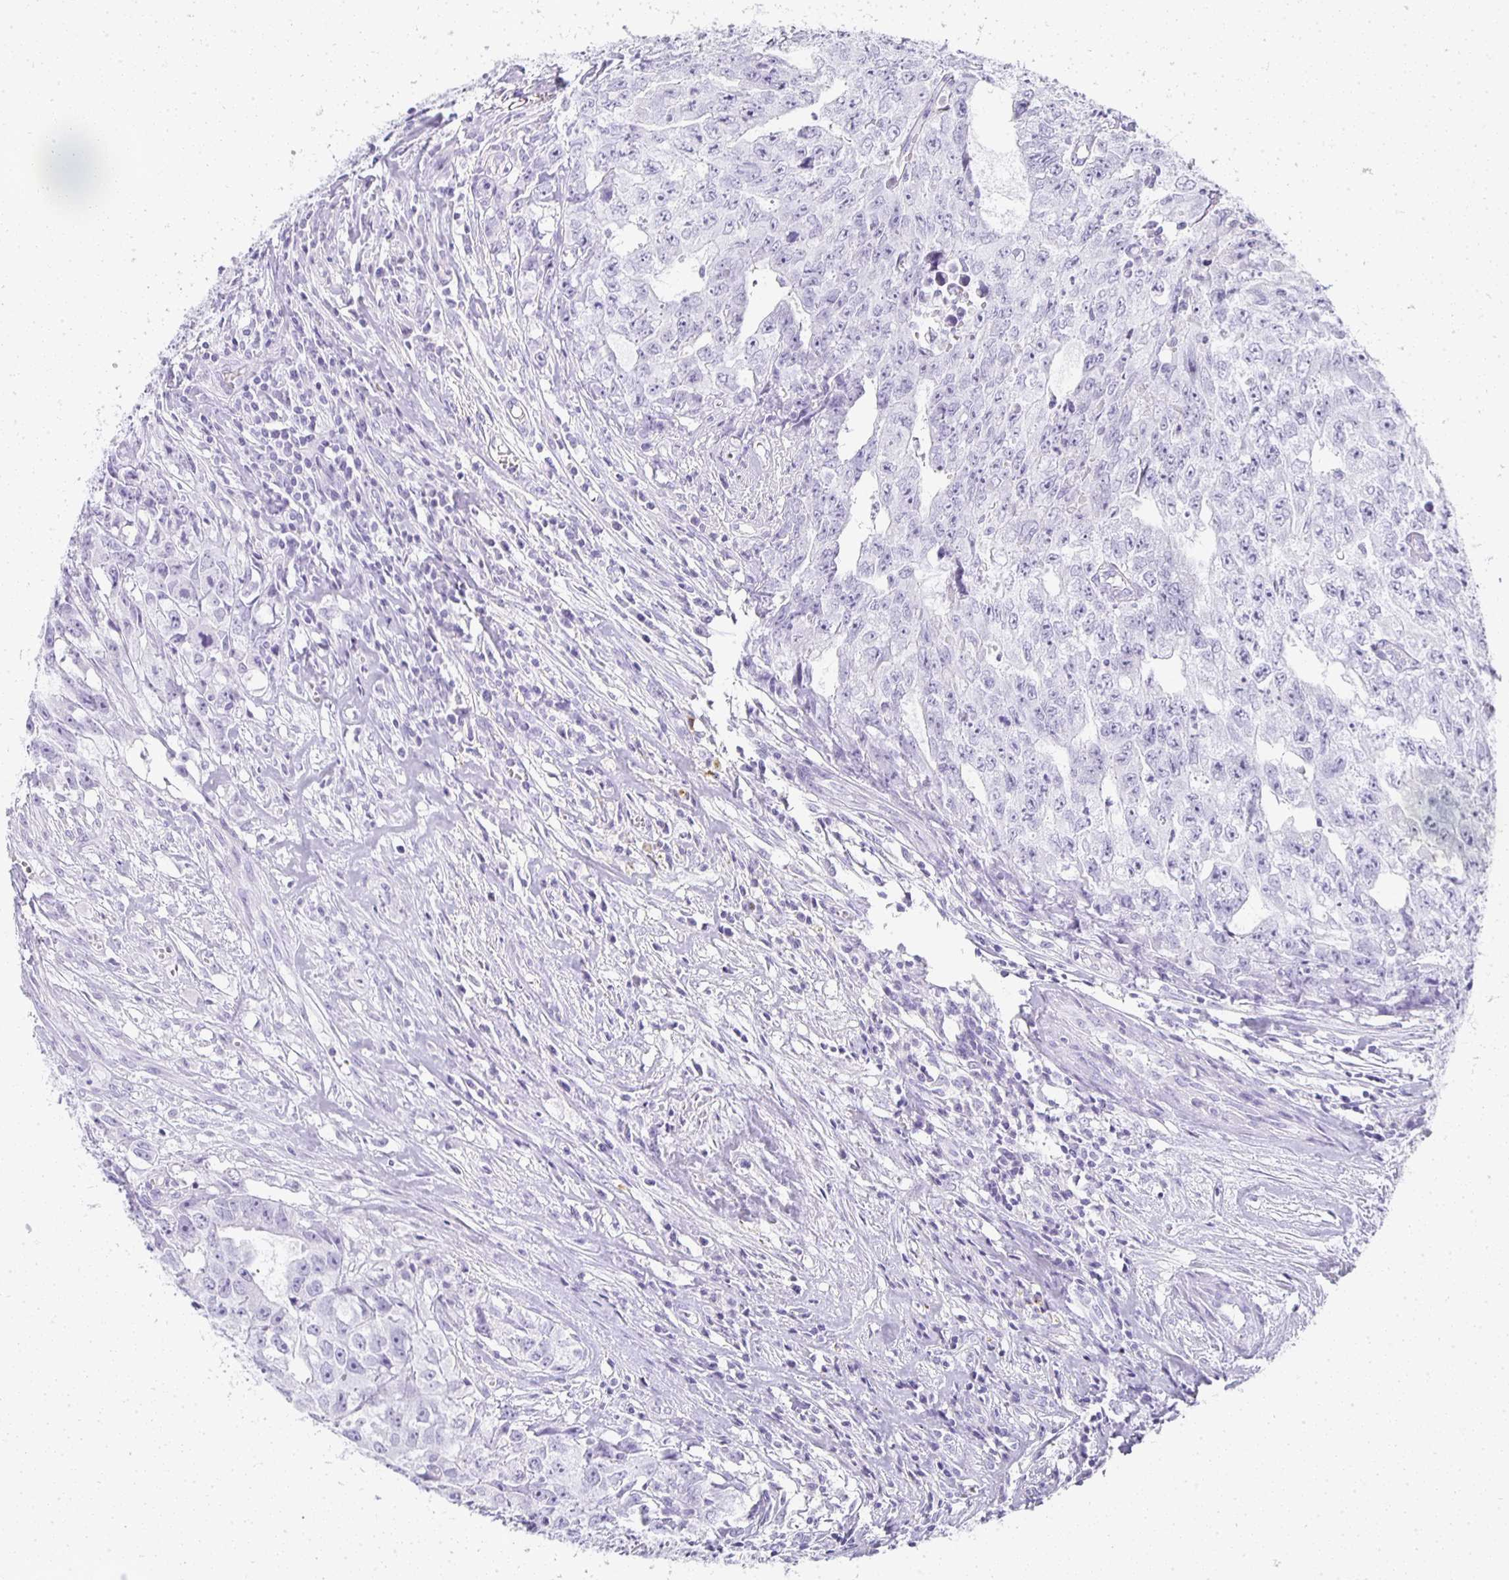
{"staining": {"intensity": "negative", "quantity": "none", "location": "none"}, "tissue": "testis cancer", "cell_type": "Tumor cells", "image_type": "cancer", "snomed": [{"axis": "morphology", "description": "Carcinoma, Embryonal, NOS"}, {"axis": "morphology", "description": "Teratoma, malignant, NOS"}, {"axis": "topography", "description": "Testis"}], "caption": "A high-resolution micrograph shows IHC staining of testis cancer, which displays no significant expression in tumor cells.", "gene": "TPSD1", "patient": {"sex": "male", "age": 24}}